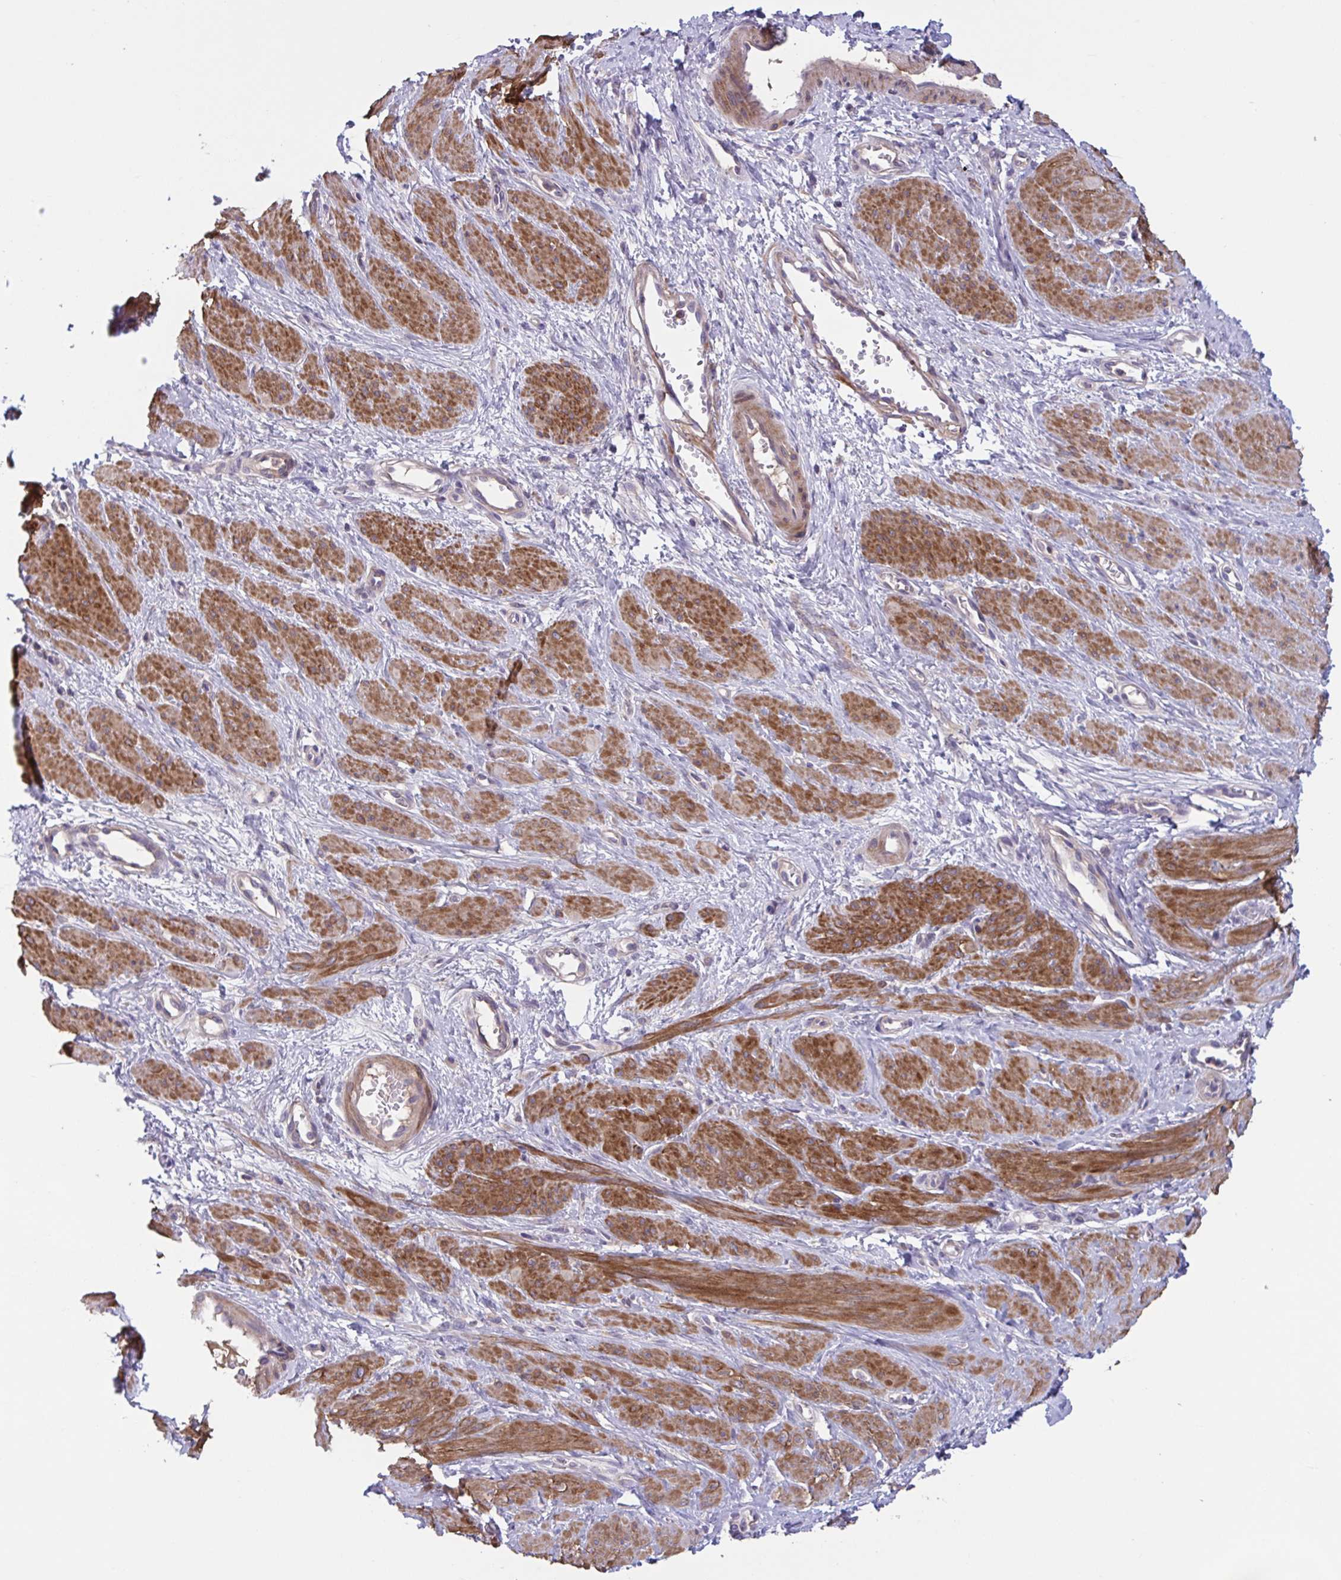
{"staining": {"intensity": "strong", "quantity": "25%-75%", "location": "cytoplasmic/membranous"}, "tissue": "smooth muscle", "cell_type": "Smooth muscle cells", "image_type": "normal", "snomed": [{"axis": "morphology", "description": "Normal tissue, NOS"}, {"axis": "topography", "description": "Smooth muscle"}, {"axis": "topography", "description": "Uterus"}], "caption": "A high-resolution image shows IHC staining of benign smooth muscle, which displays strong cytoplasmic/membranous staining in approximately 25%-75% of smooth muscle cells.", "gene": "WNT9B", "patient": {"sex": "female", "age": 39}}